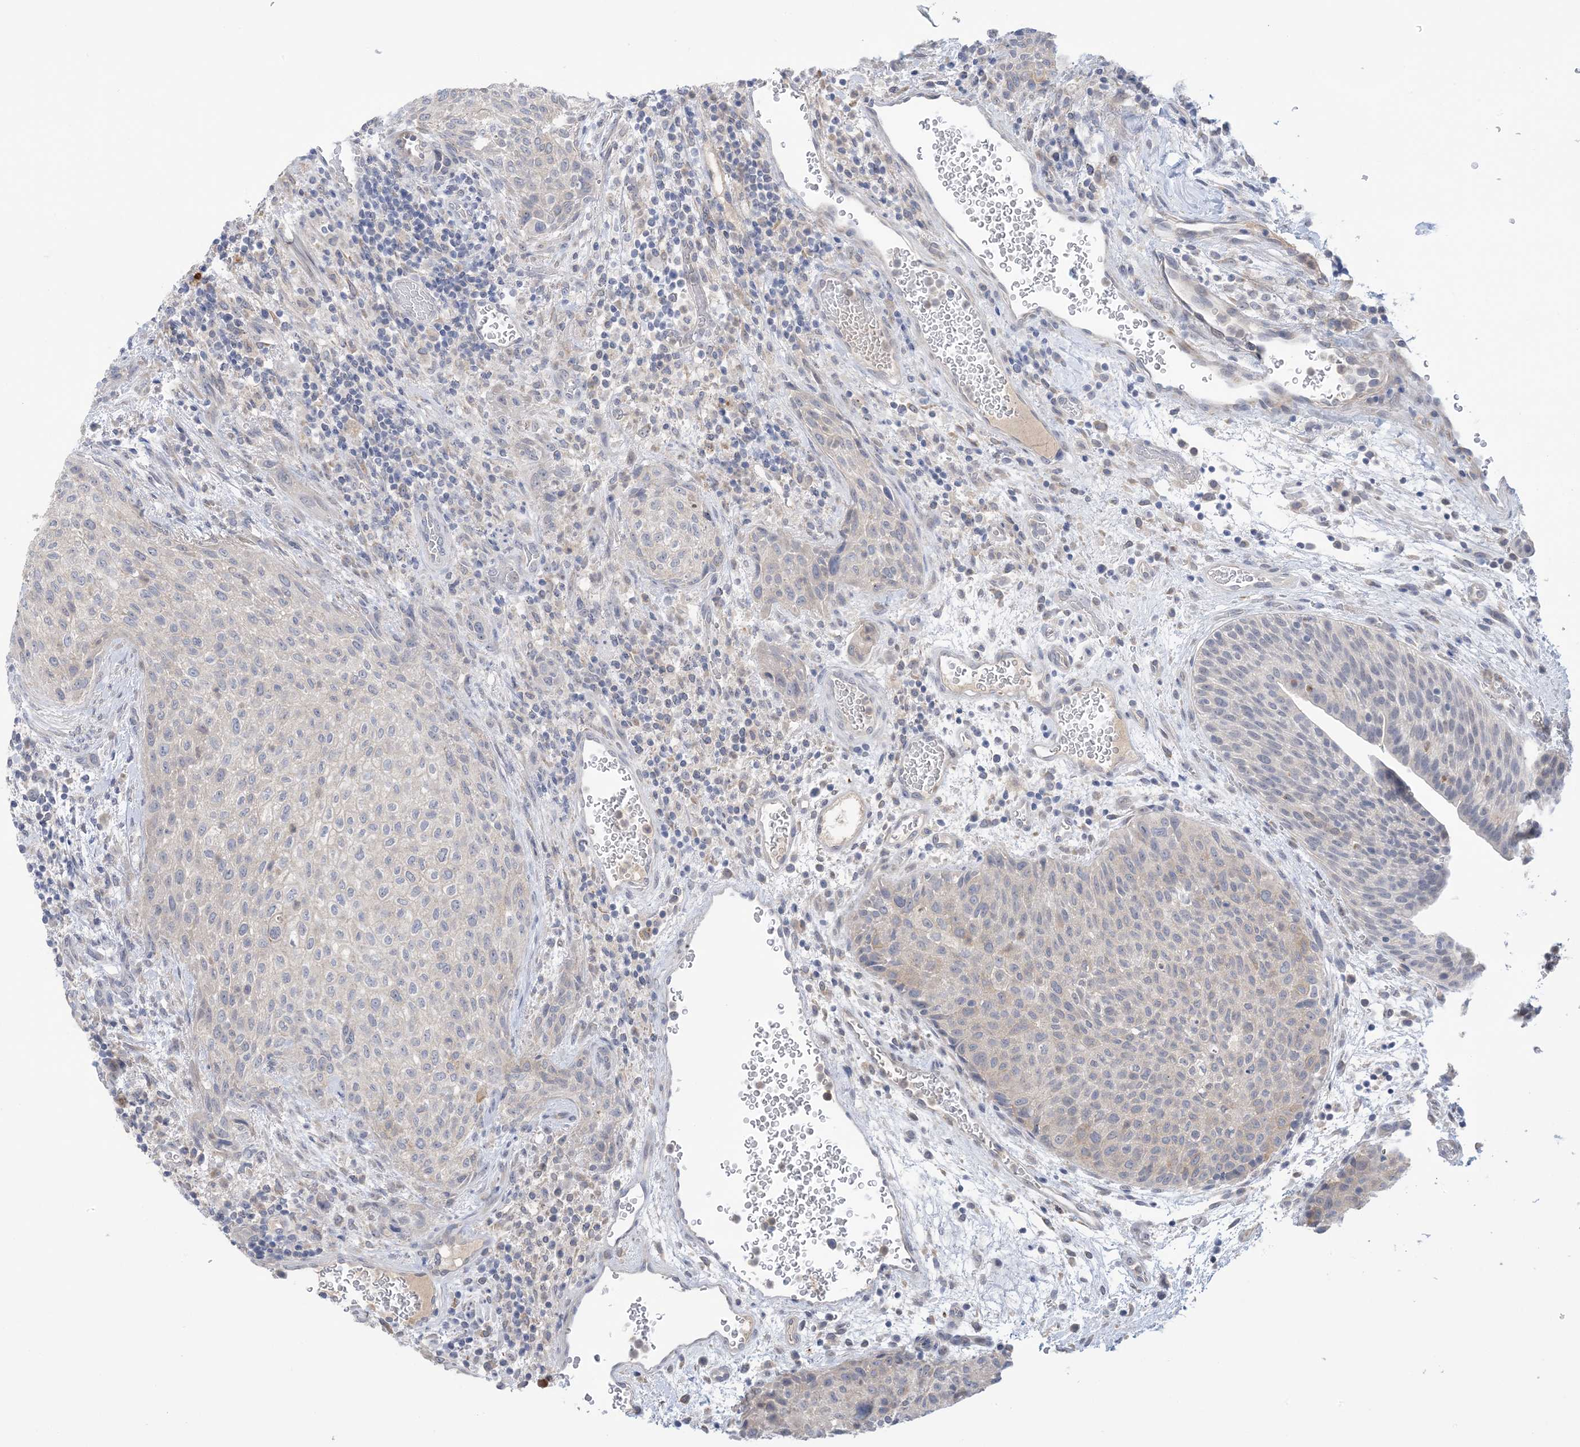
{"staining": {"intensity": "negative", "quantity": "none", "location": "none"}, "tissue": "urothelial cancer", "cell_type": "Tumor cells", "image_type": "cancer", "snomed": [{"axis": "morphology", "description": "Urothelial carcinoma, High grade"}, {"axis": "topography", "description": "Urinary bladder"}], "caption": "This is an immunohistochemistry image of urothelial carcinoma (high-grade). There is no positivity in tumor cells.", "gene": "TTYH1", "patient": {"sex": "male", "age": 35}}